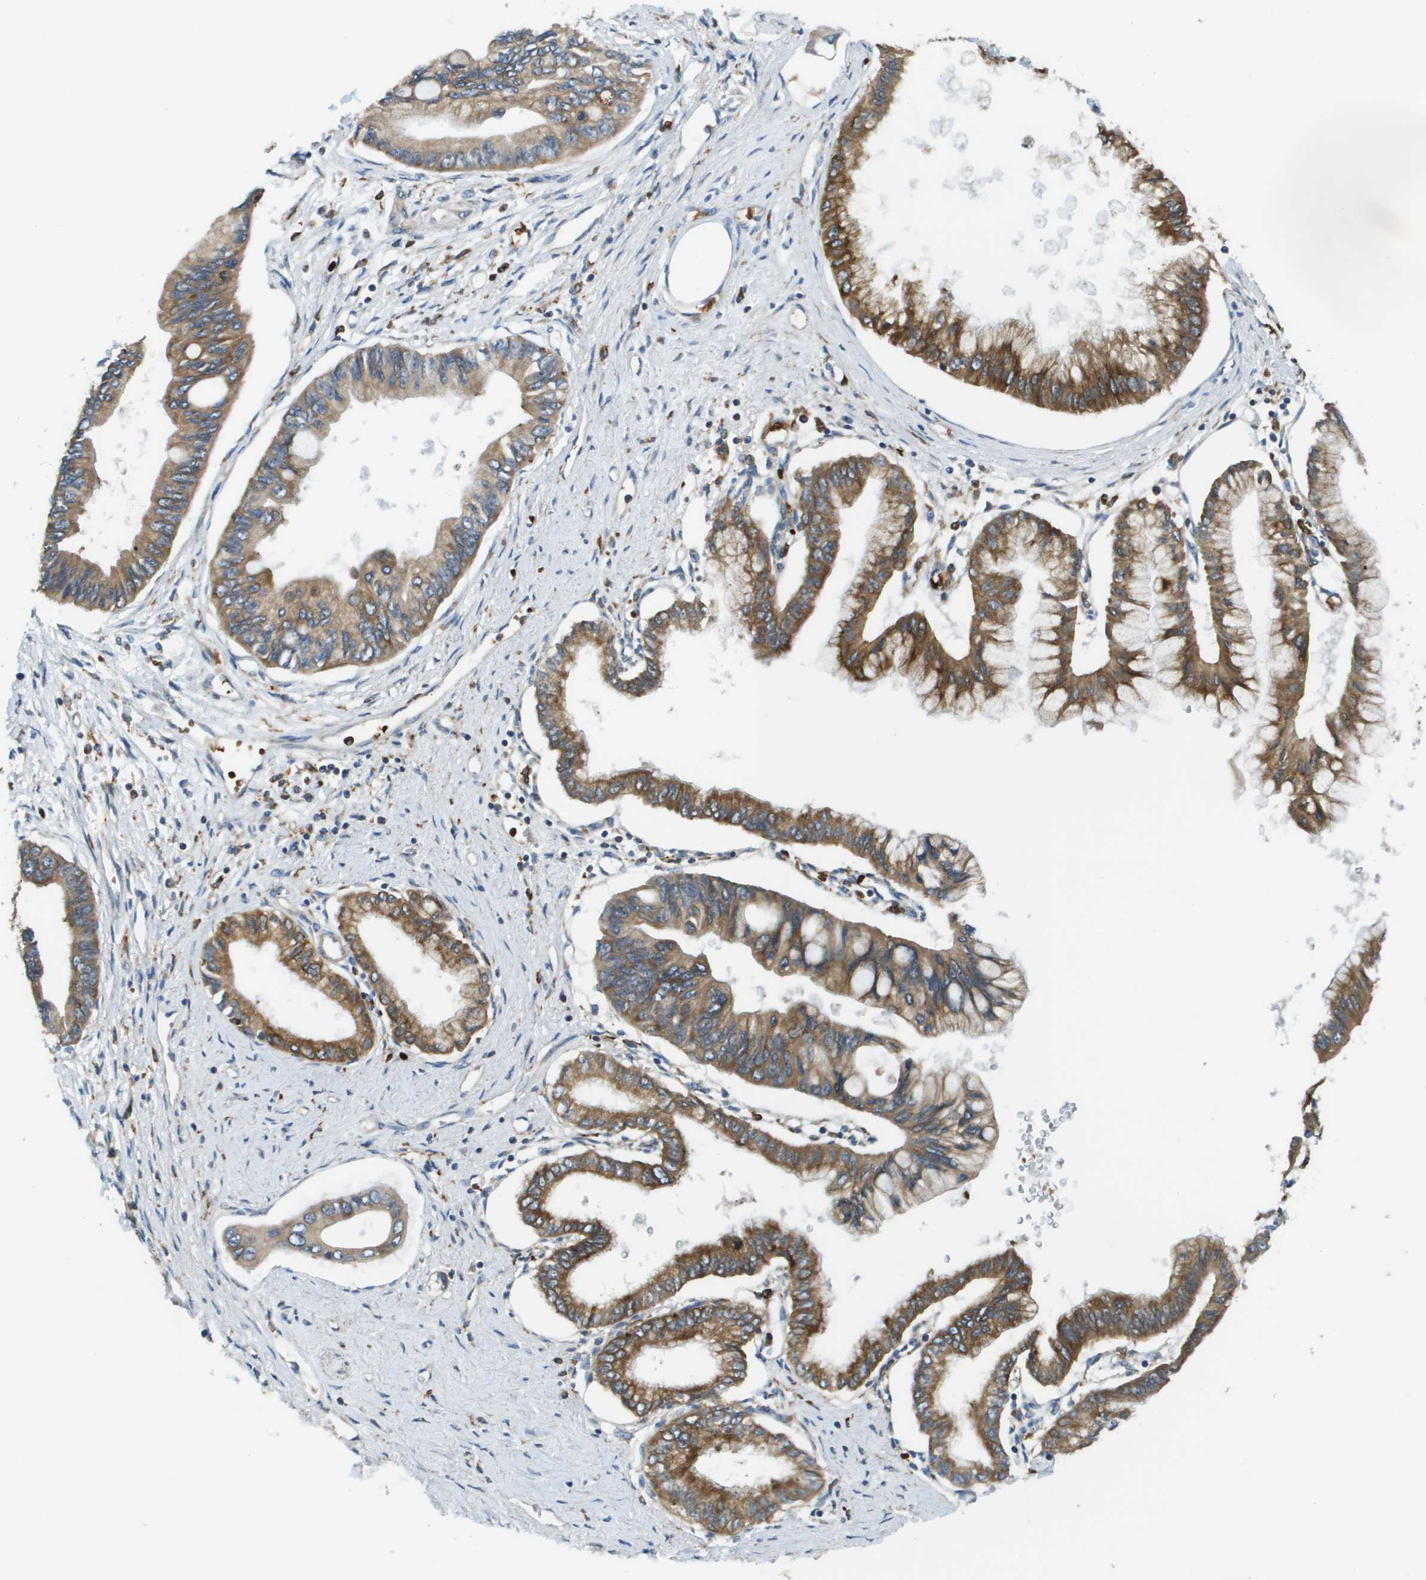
{"staining": {"intensity": "moderate", "quantity": ">75%", "location": "cytoplasmic/membranous"}, "tissue": "pancreatic cancer", "cell_type": "Tumor cells", "image_type": "cancer", "snomed": [{"axis": "morphology", "description": "Adenocarcinoma, NOS"}, {"axis": "topography", "description": "Pancreas"}], "caption": "Brown immunohistochemical staining in pancreatic adenocarcinoma shows moderate cytoplasmic/membranous expression in approximately >75% of tumor cells.", "gene": "CNPY3", "patient": {"sex": "female", "age": 77}}